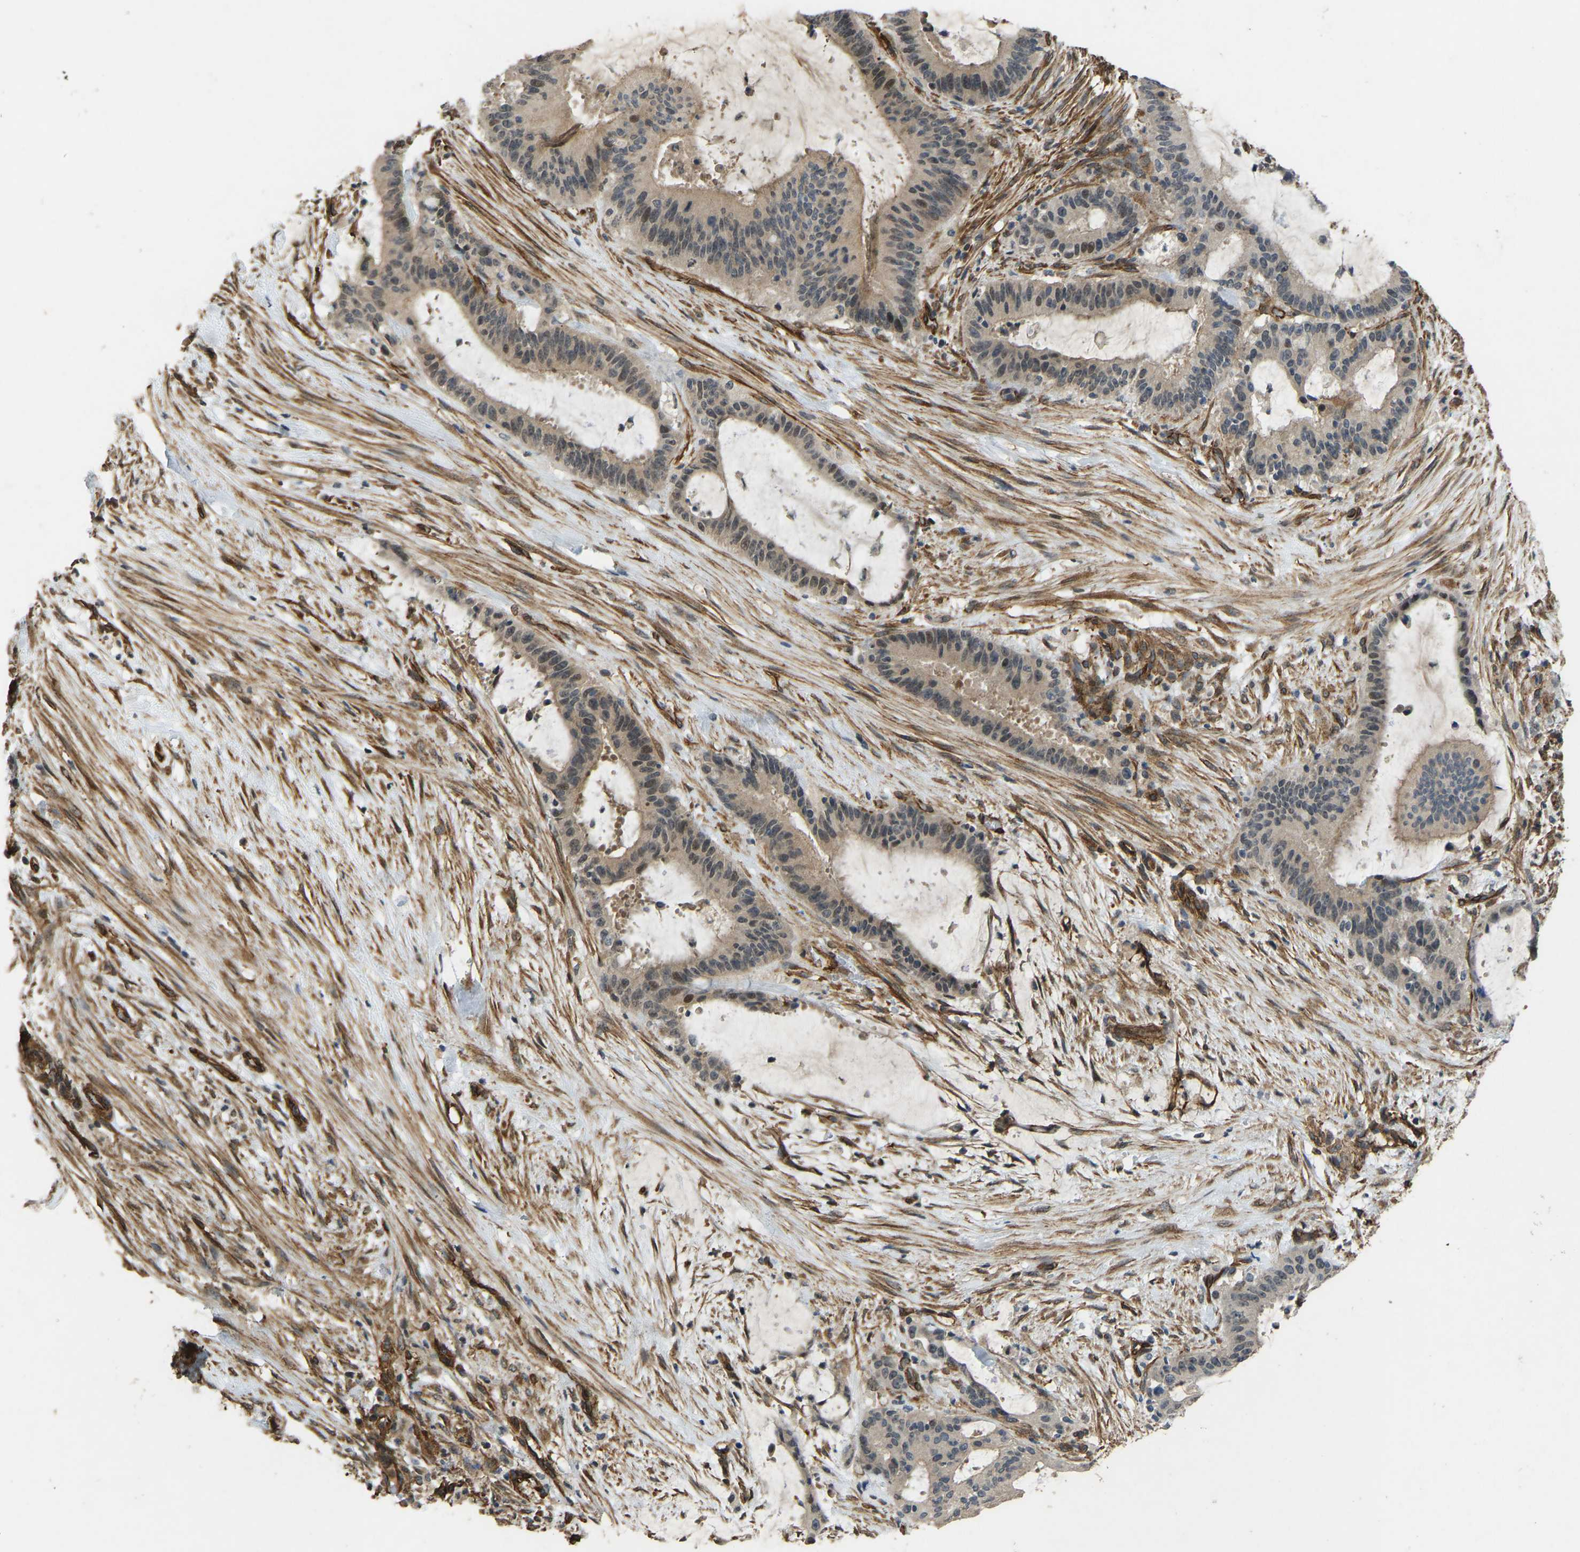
{"staining": {"intensity": "weak", "quantity": "25%-75%", "location": "cytoplasmic/membranous,nuclear"}, "tissue": "liver cancer", "cell_type": "Tumor cells", "image_type": "cancer", "snomed": [{"axis": "morphology", "description": "Normal tissue, NOS"}, {"axis": "morphology", "description": "Cholangiocarcinoma"}, {"axis": "topography", "description": "Liver"}, {"axis": "topography", "description": "Peripheral nerve tissue"}], "caption": "DAB immunohistochemical staining of human liver cancer (cholangiocarcinoma) reveals weak cytoplasmic/membranous and nuclear protein staining in approximately 25%-75% of tumor cells. (DAB IHC, brown staining for protein, blue staining for nuclei).", "gene": "NMB", "patient": {"sex": "female", "age": 73}}